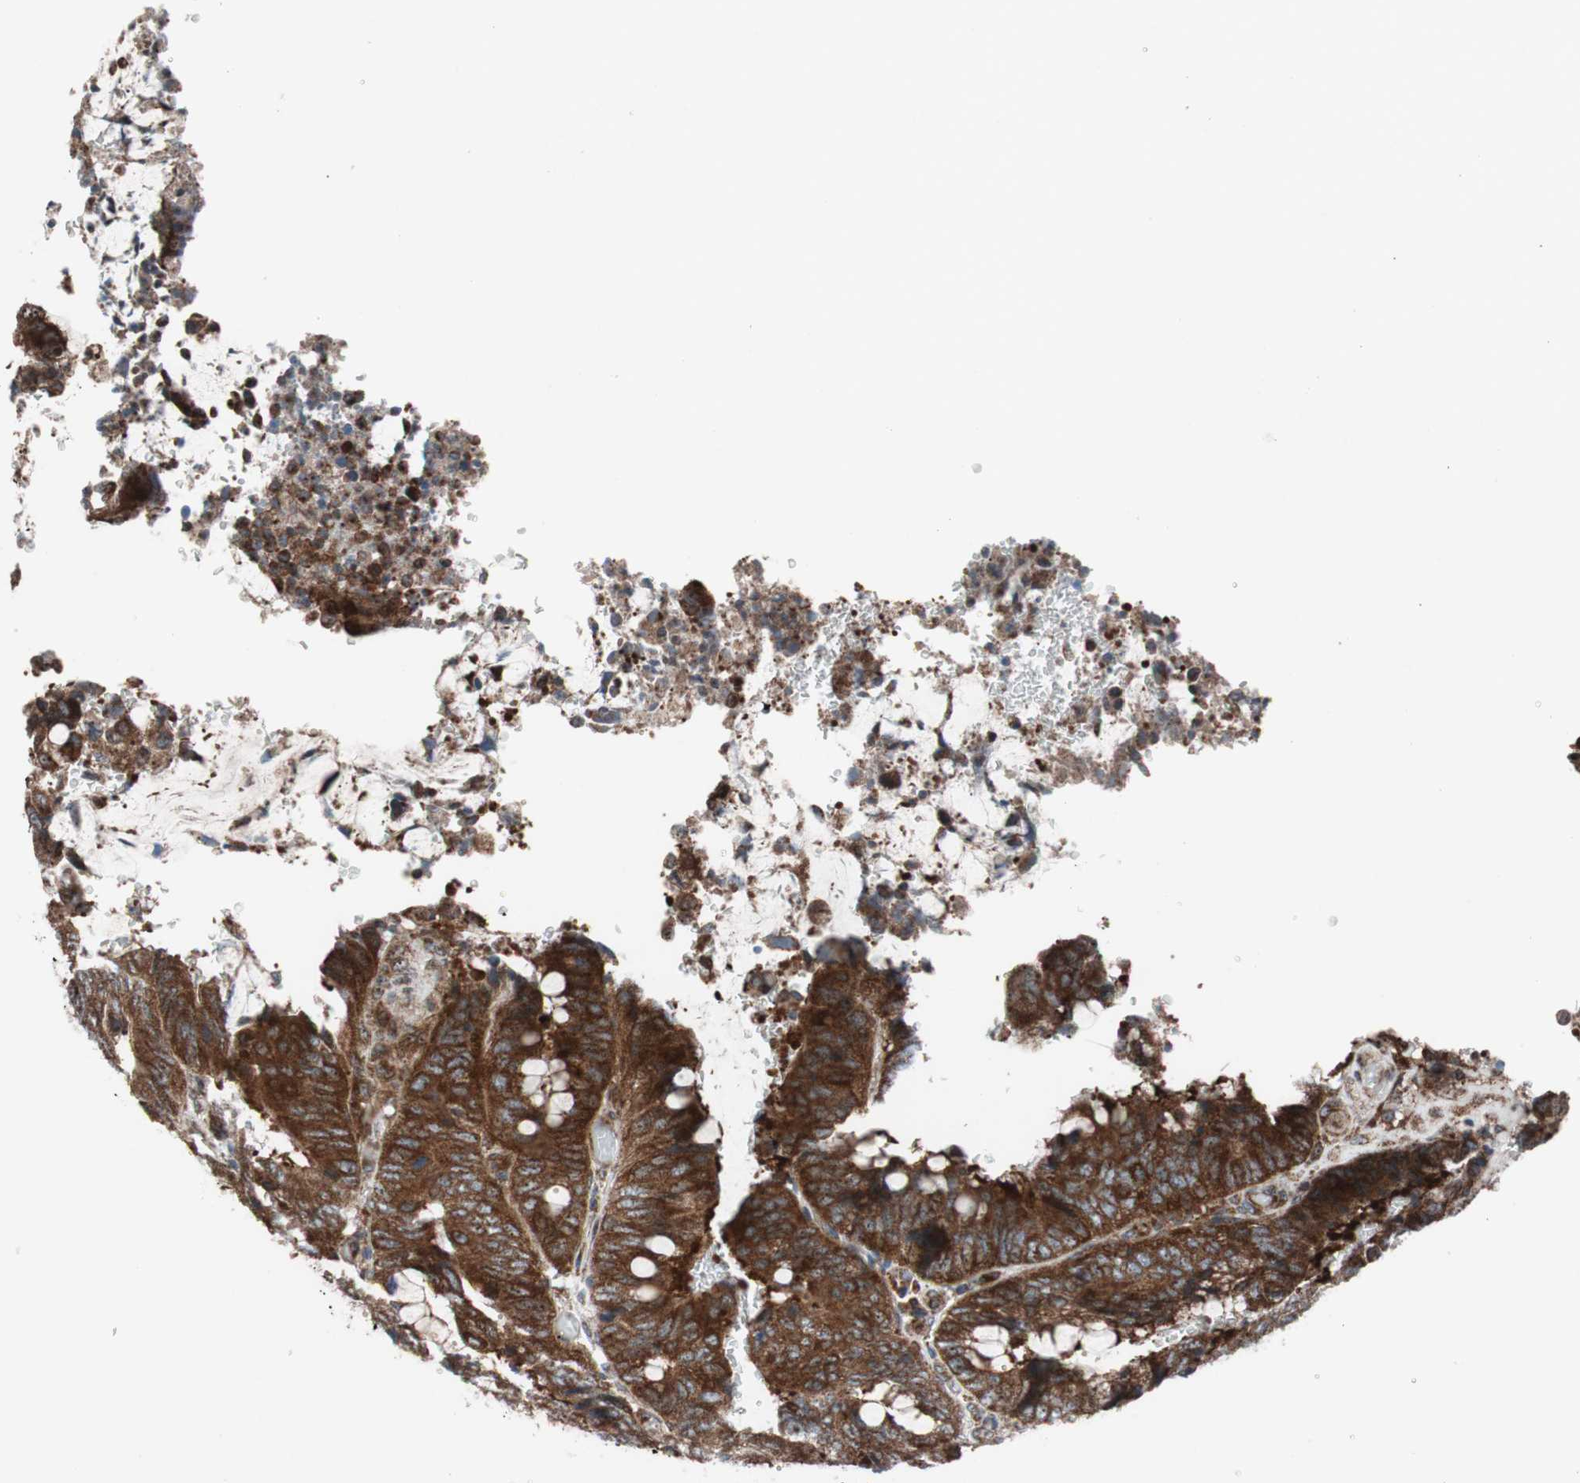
{"staining": {"intensity": "strong", "quantity": ">75%", "location": "cytoplasmic/membranous"}, "tissue": "colorectal cancer", "cell_type": "Tumor cells", "image_type": "cancer", "snomed": [{"axis": "morphology", "description": "Normal tissue, NOS"}, {"axis": "morphology", "description": "Adenocarcinoma, NOS"}, {"axis": "topography", "description": "Rectum"}, {"axis": "topography", "description": "Peripheral nerve tissue"}], "caption": "High-power microscopy captured an IHC image of colorectal adenocarcinoma, revealing strong cytoplasmic/membranous staining in approximately >75% of tumor cells.", "gene": "CCL14", "patient": {"sex": "male", "age": 92}}